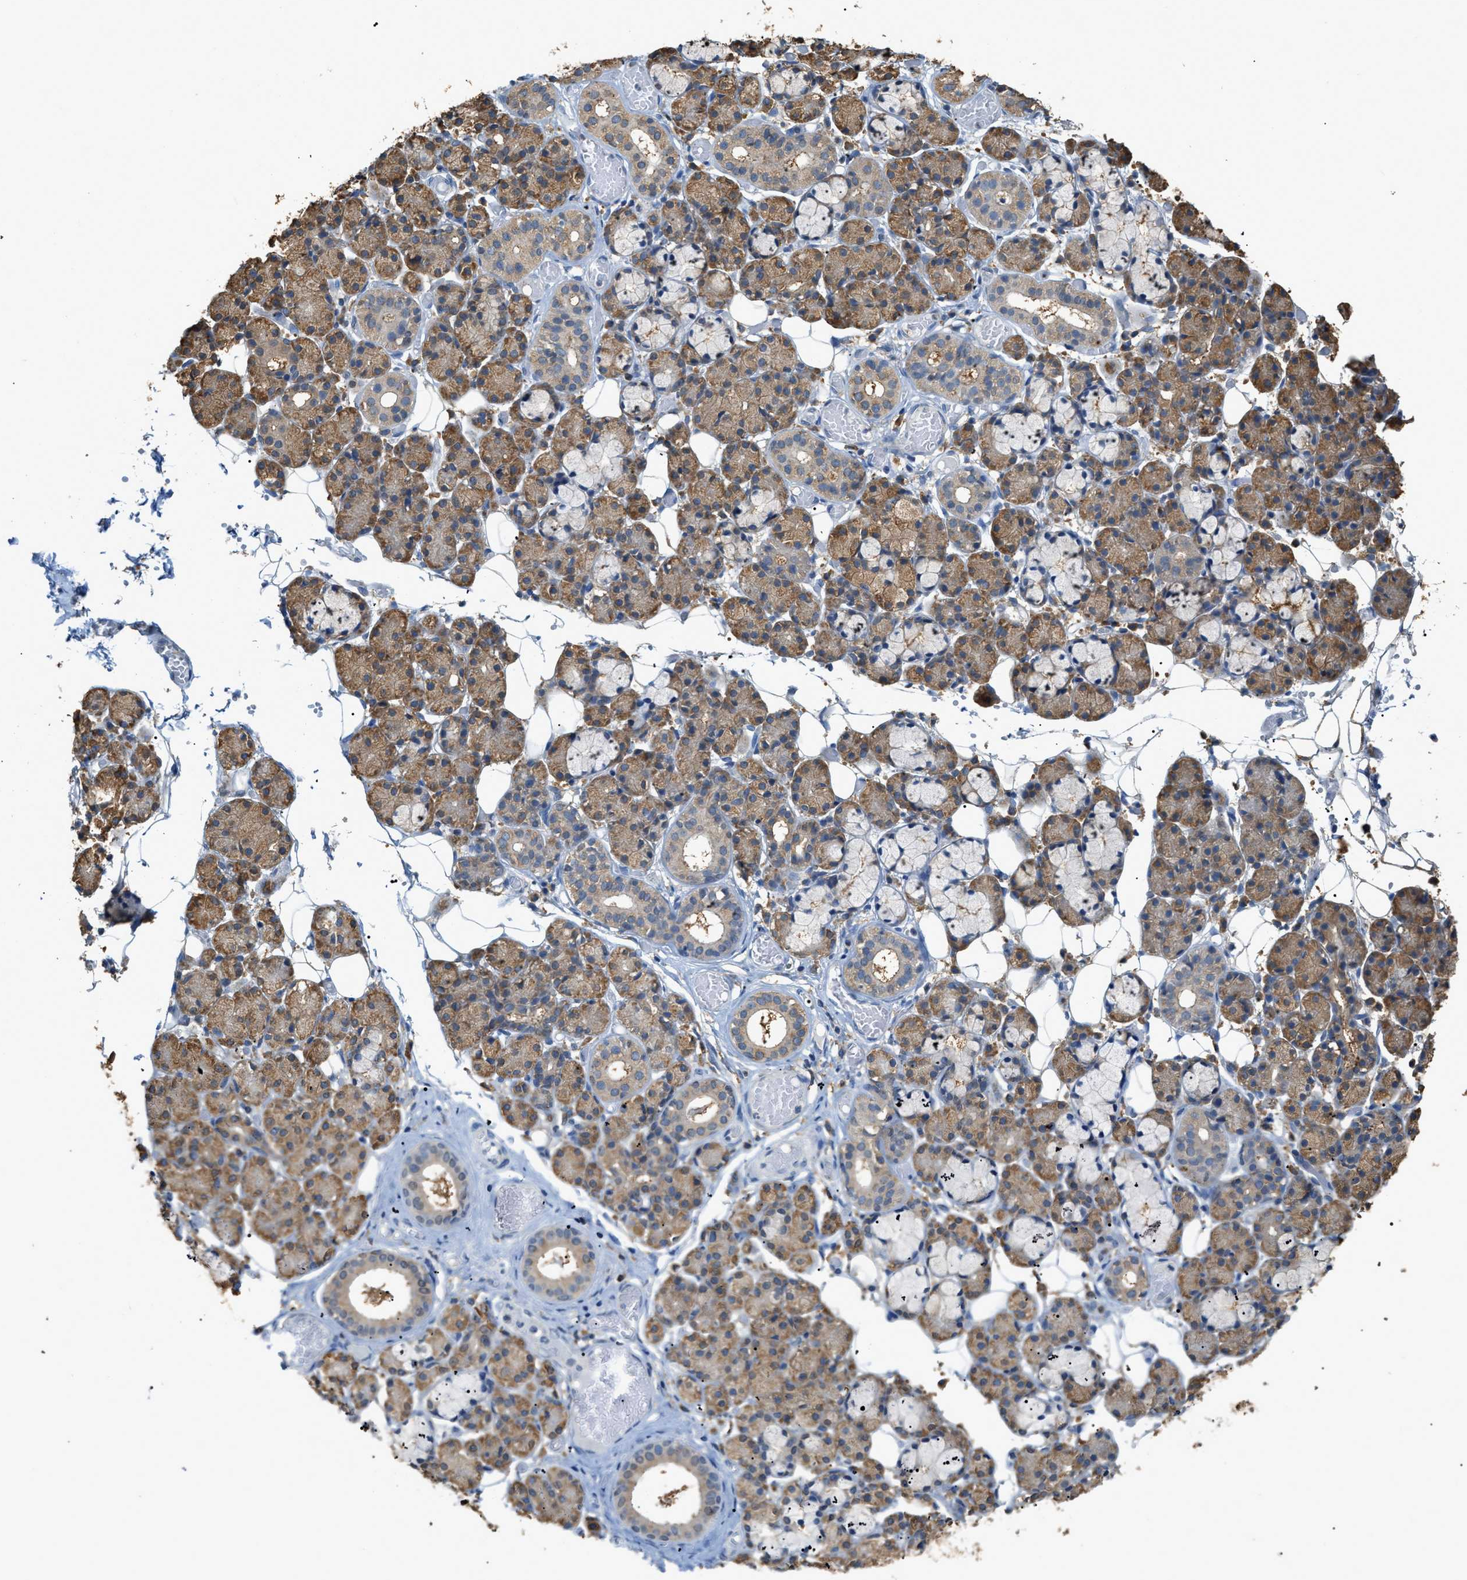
{"staining": {"intensity": "moderate", "quantity": ">75%", "location": "cytoplasmic/membranous"}, "tissue": "salivary gland", "cell_type": "Glandular cells", "image_type": "normal", "snomed": [{"axis": "morphology", "description": "Normal tissue, NOS"}, {"axis": "topography", "description": "Salivary gland"}], "caption": "Immunohistochemical staining of unremarkable salivary gland reveals >75% levels of moderate cytoplasmic/membranous protein expression in about >75% of glandular cells. (IHC, brightfield microscopy, high magnification).", "gene": "GCN1", "patient": {"sex": "male", "age": 63}}